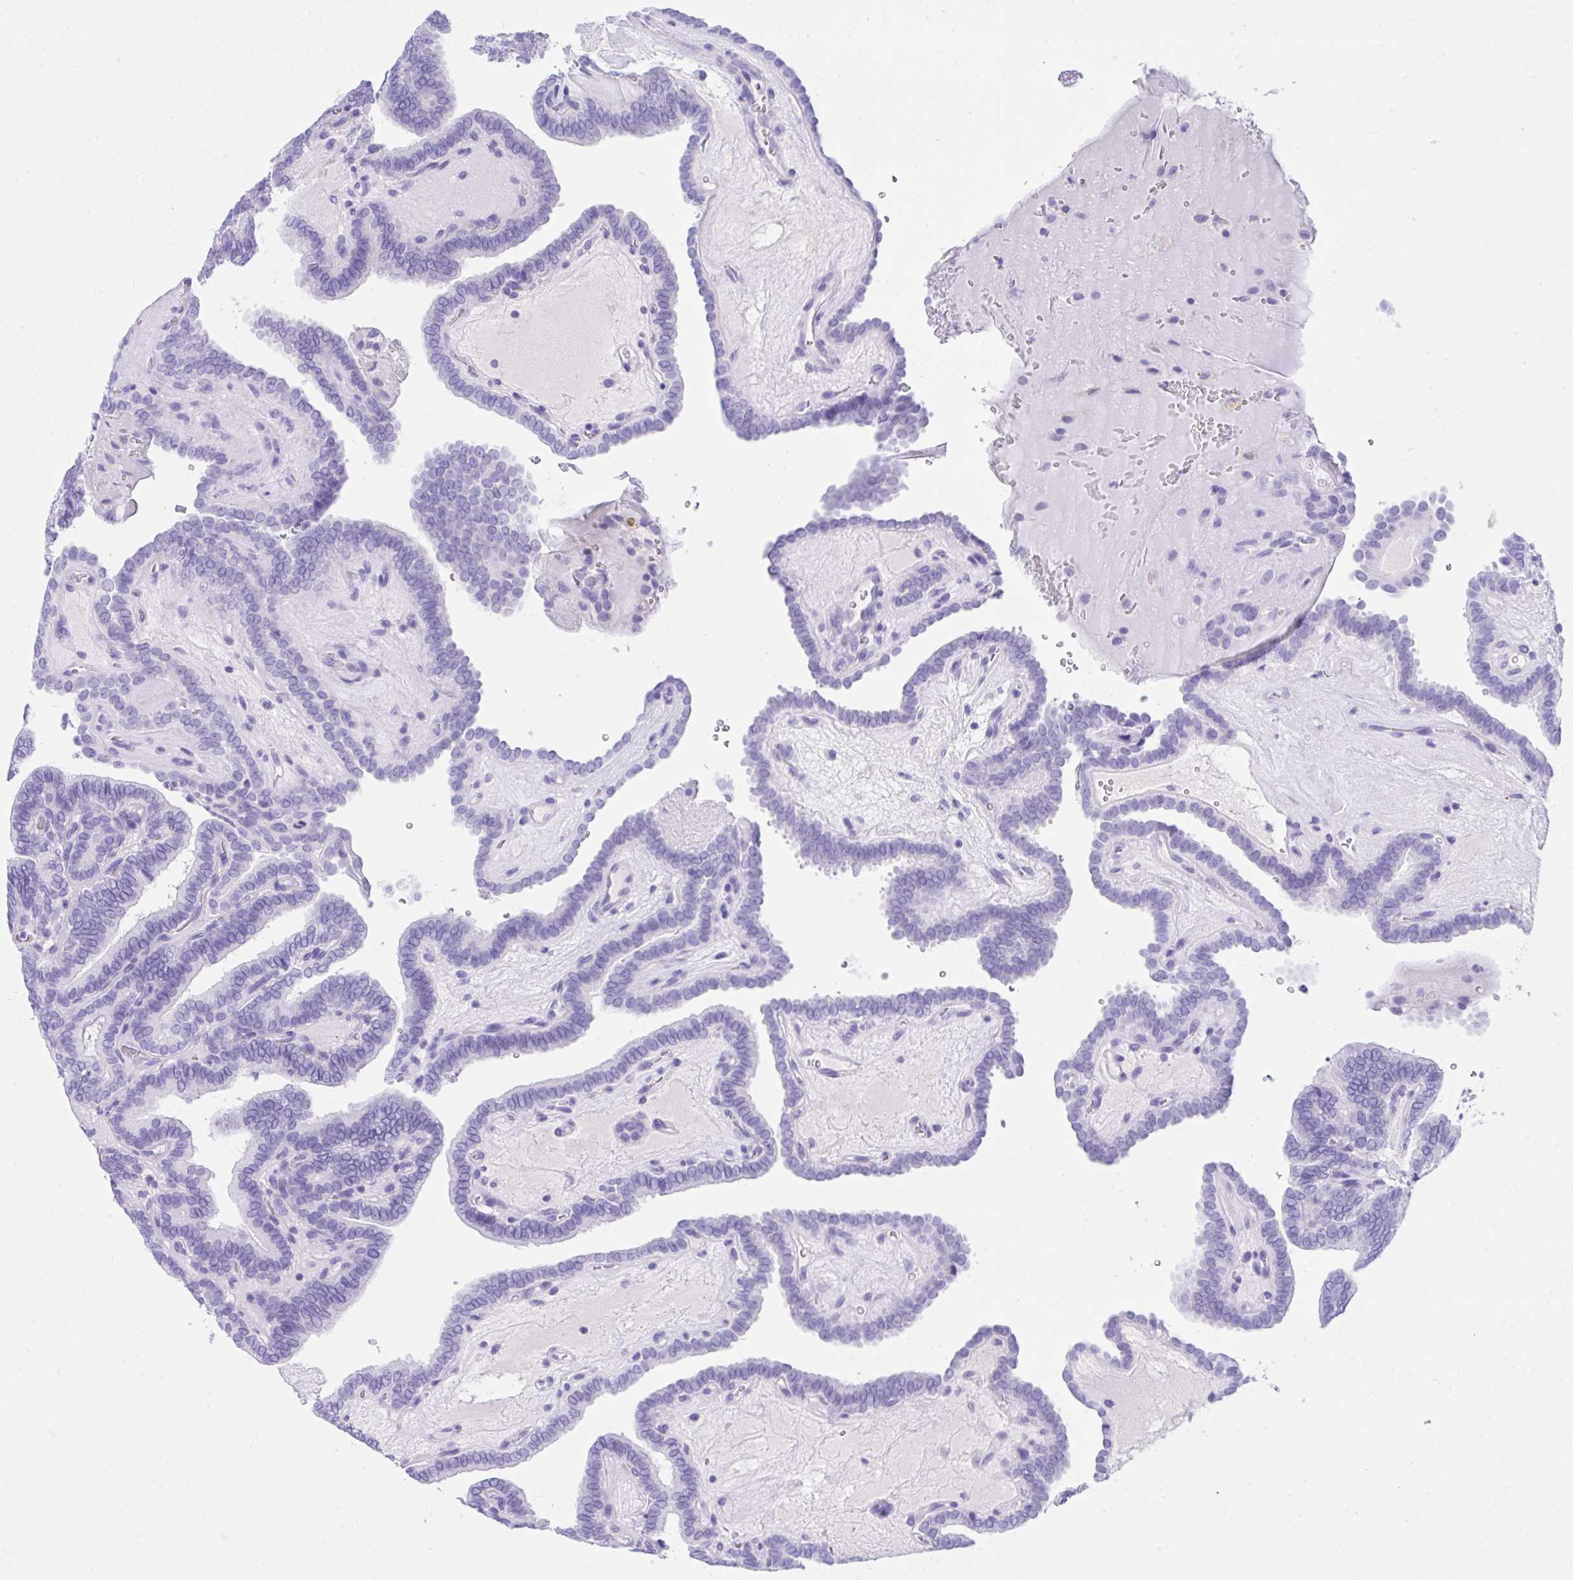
{"staining": {"intensity": "negative", "quantity": "none", "location": "none"}, "tissue": "thyroid cancer", "cell_type": "Tumor cells", "image_type": "cancer", "snomed": [{"axis": "morphology", "description": "Papillary adenocarcinoma, NOS"}, {"axis": "topography", "description": "Thyroid gland"}], "caption": "Immunohistochemistry of thyroid cancer demonstrates no positivity in tumor cells.", "gene": "KCNN4", "patient": {"sex": "female", "age": 21}}